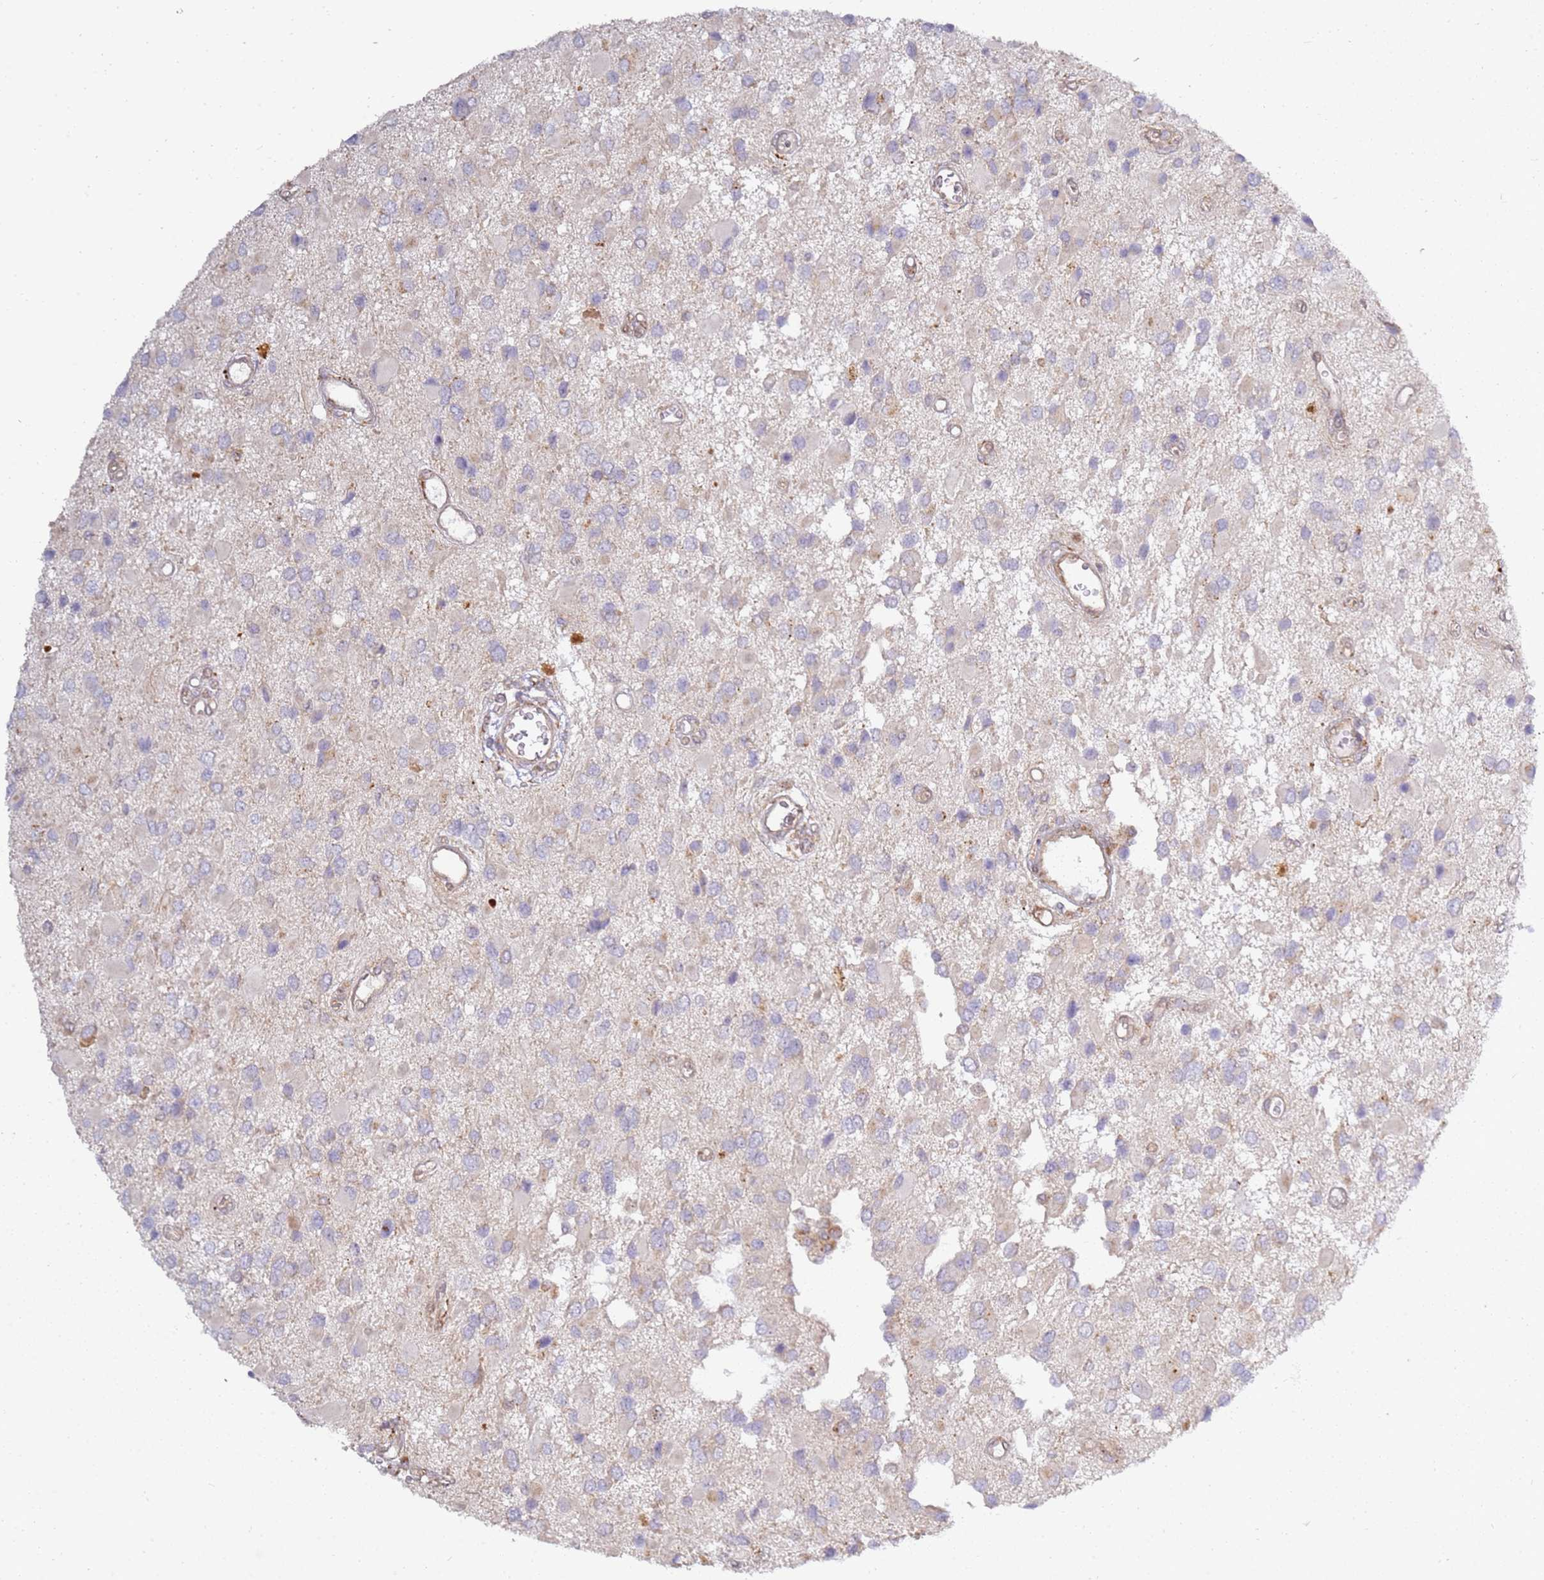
{"staining": {"intensity": "weak", "quantity": "<25%", "location": "cytoplasmic/membranous"}, "tissue": "glioma", "cell_type": "Tumor cells", "image_type": "cancer", "snomed": [{"axis": "morphology", "description": "Glioma, malignant, High grade"}, {"axis": "topography", "description": "Brain"}], "caption": "A high-resolution photomicrograph shows immunohistochemistry staining of glioma, which shows no significant expression in tumor cells.", "gene": "GRAP", "patient": {"sex": "male", "age": 53}}